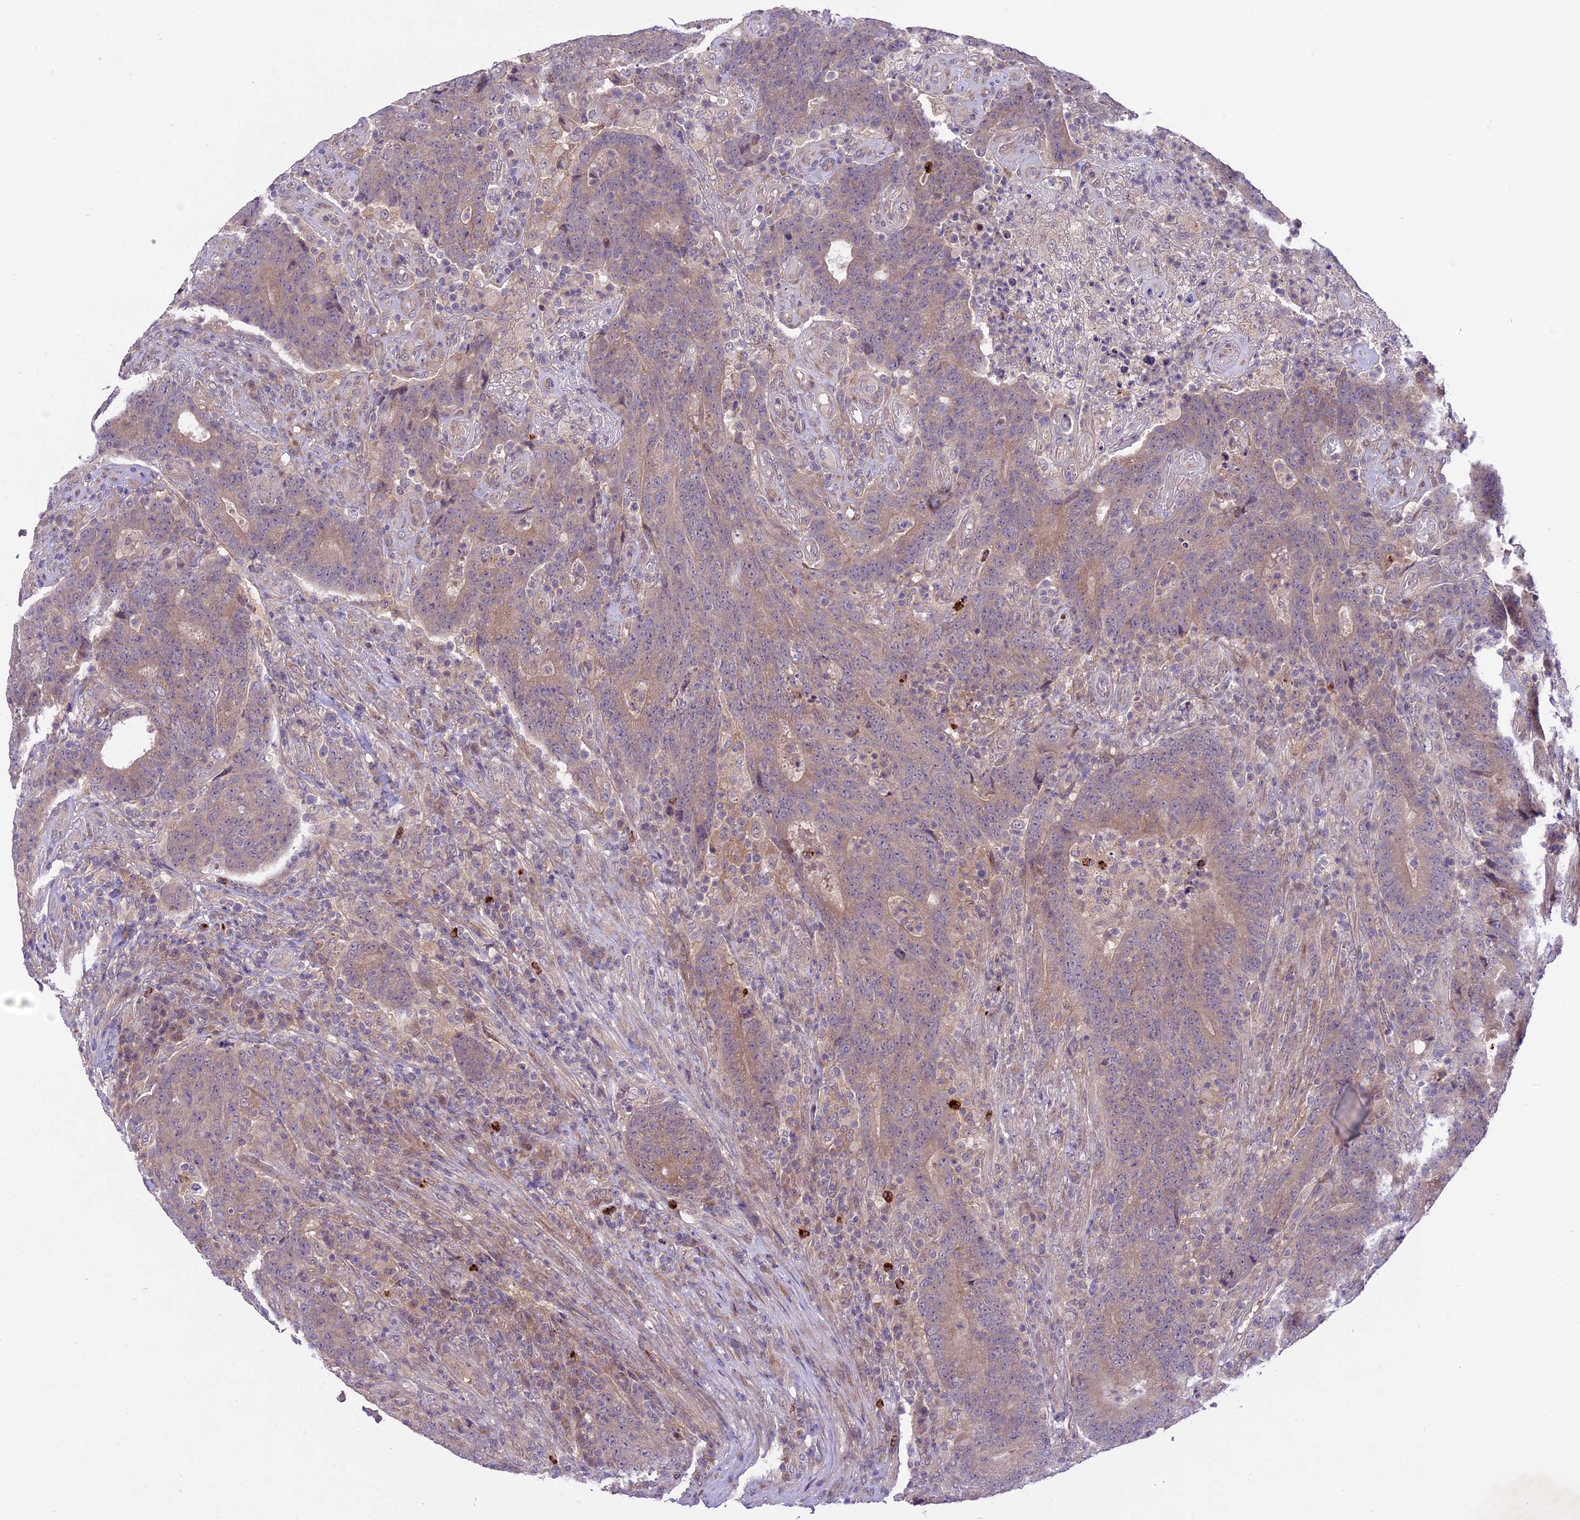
{"staining": {"intensity": "weak", "quantity": "25%-75%", "location": "cytoplasmic/membranous"}, "tissue": "colorectal cancer", "cell_type": "Tumor cells", "image_type": "cancer", "snomed": [{"axis": "morphology", "description": "Adenocarcinoma, NOS"}, {"axis": "topography", "description": "Colon"}], "caption": "This image exhibits colorectal cancer stained with immunohistochemistry to label a protein in brown. The cytoplasmic/membranous of tumor cells show weak positivity for the protein. Nuclei are counter-stained blue.", "gene": "SPRED1", "patient": {"sex": "female", "age": 75}}